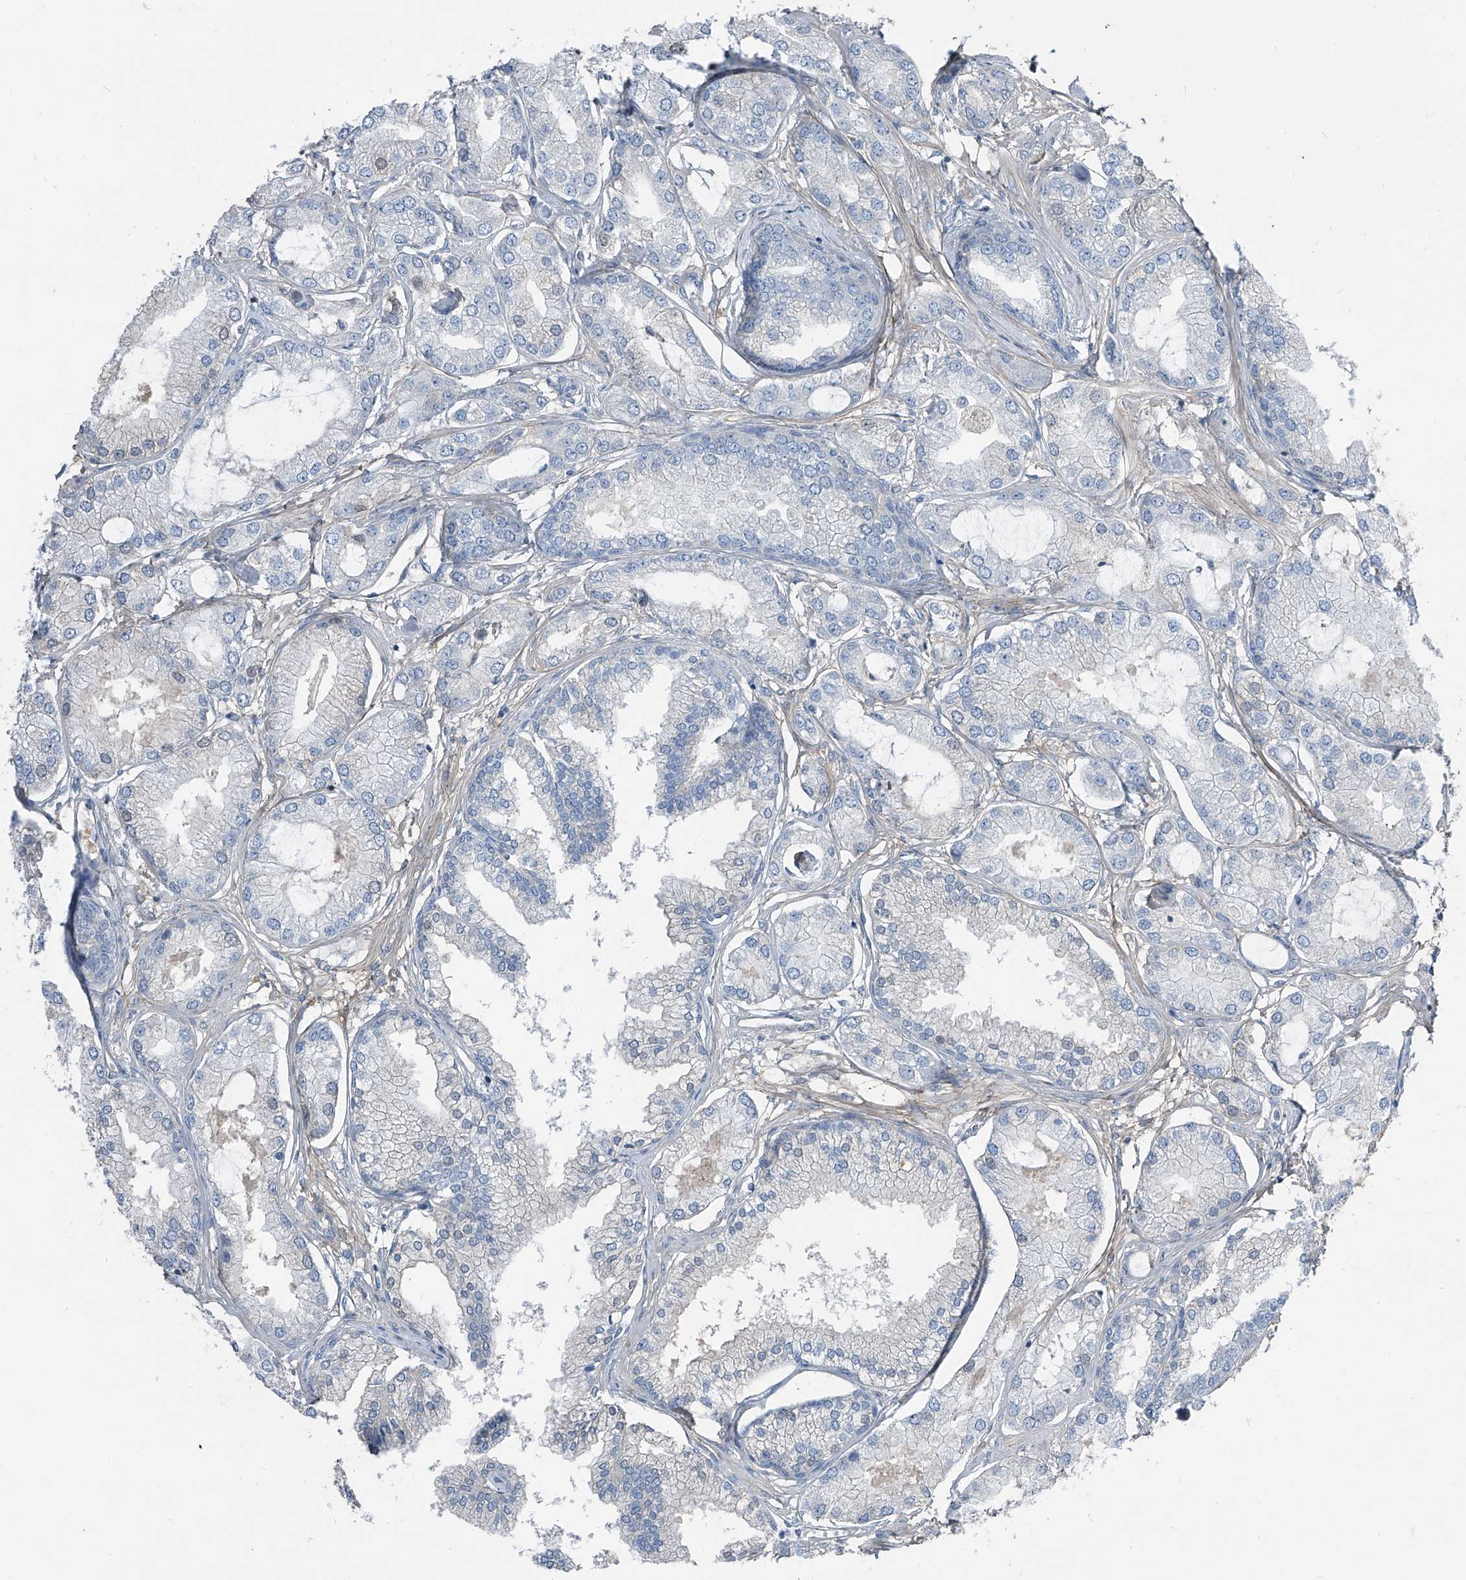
{"staining": {"intensity": "negative", "quantity": "none", "location": "none"}, "tissue": "prostate cancer", "cell_type": "Tumor cells", "image_type": "cancer", "snomed": [{"axis": "morphology", "description": "Adenocarcinoma, Low grade"}, {"axis": "topography", "description": "Prostate"}], "caption": "IHC of prostate low-grade adenocarcinoma reveals no positivity in tumor cells.", "gene": "HOXA3", "patient": {"sex": "male", "age": 62}}